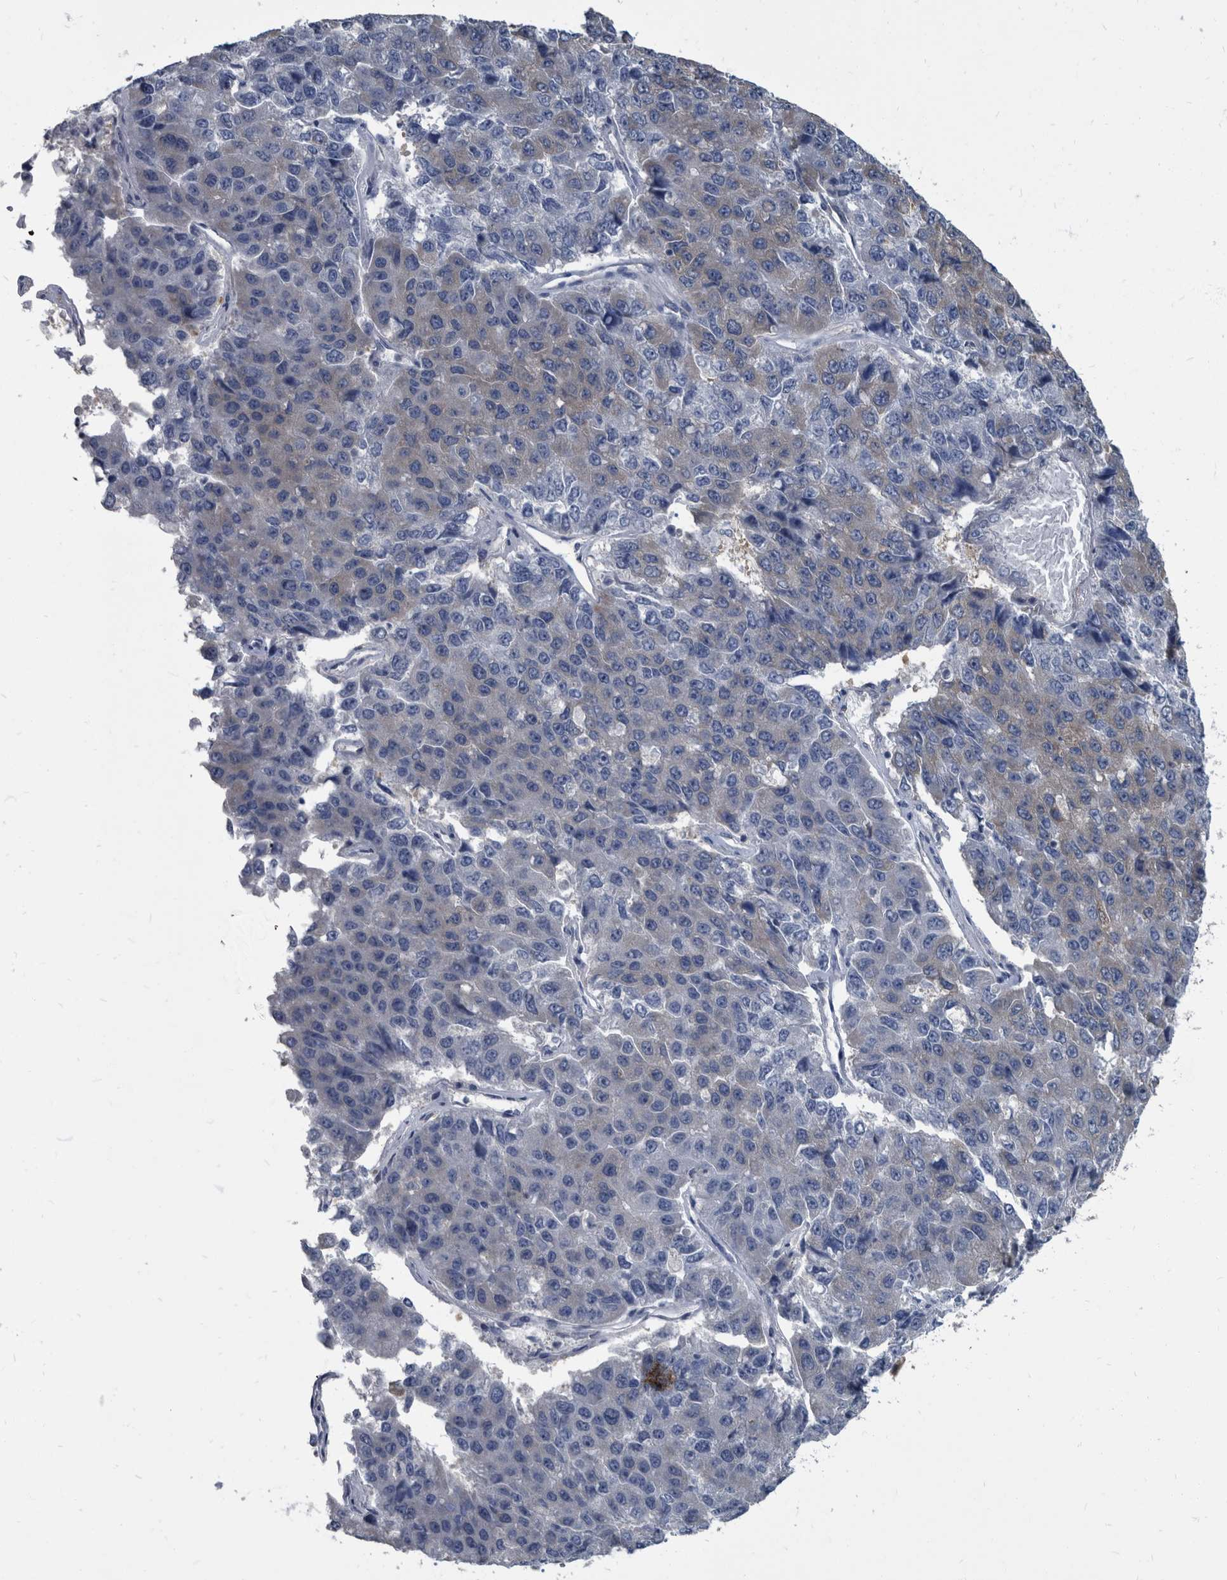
{"staining": {"intensity": "negative", "quantity": "none", "location": "none"}, "tissue": "pancreatic cancer", "cell_type": "Tumor cells", "image_type": "cancer", "snomed": [{"axis": "morphology", "description": "Adenocarcinoma, NOS"}, {"axis": "topography", "description": "Pancreas"}], "caption": "Tumor cells show no significant expression in pancreatic cancer.", "gene": "CDV3", "patient": {"sex": "male", "age": 50}}